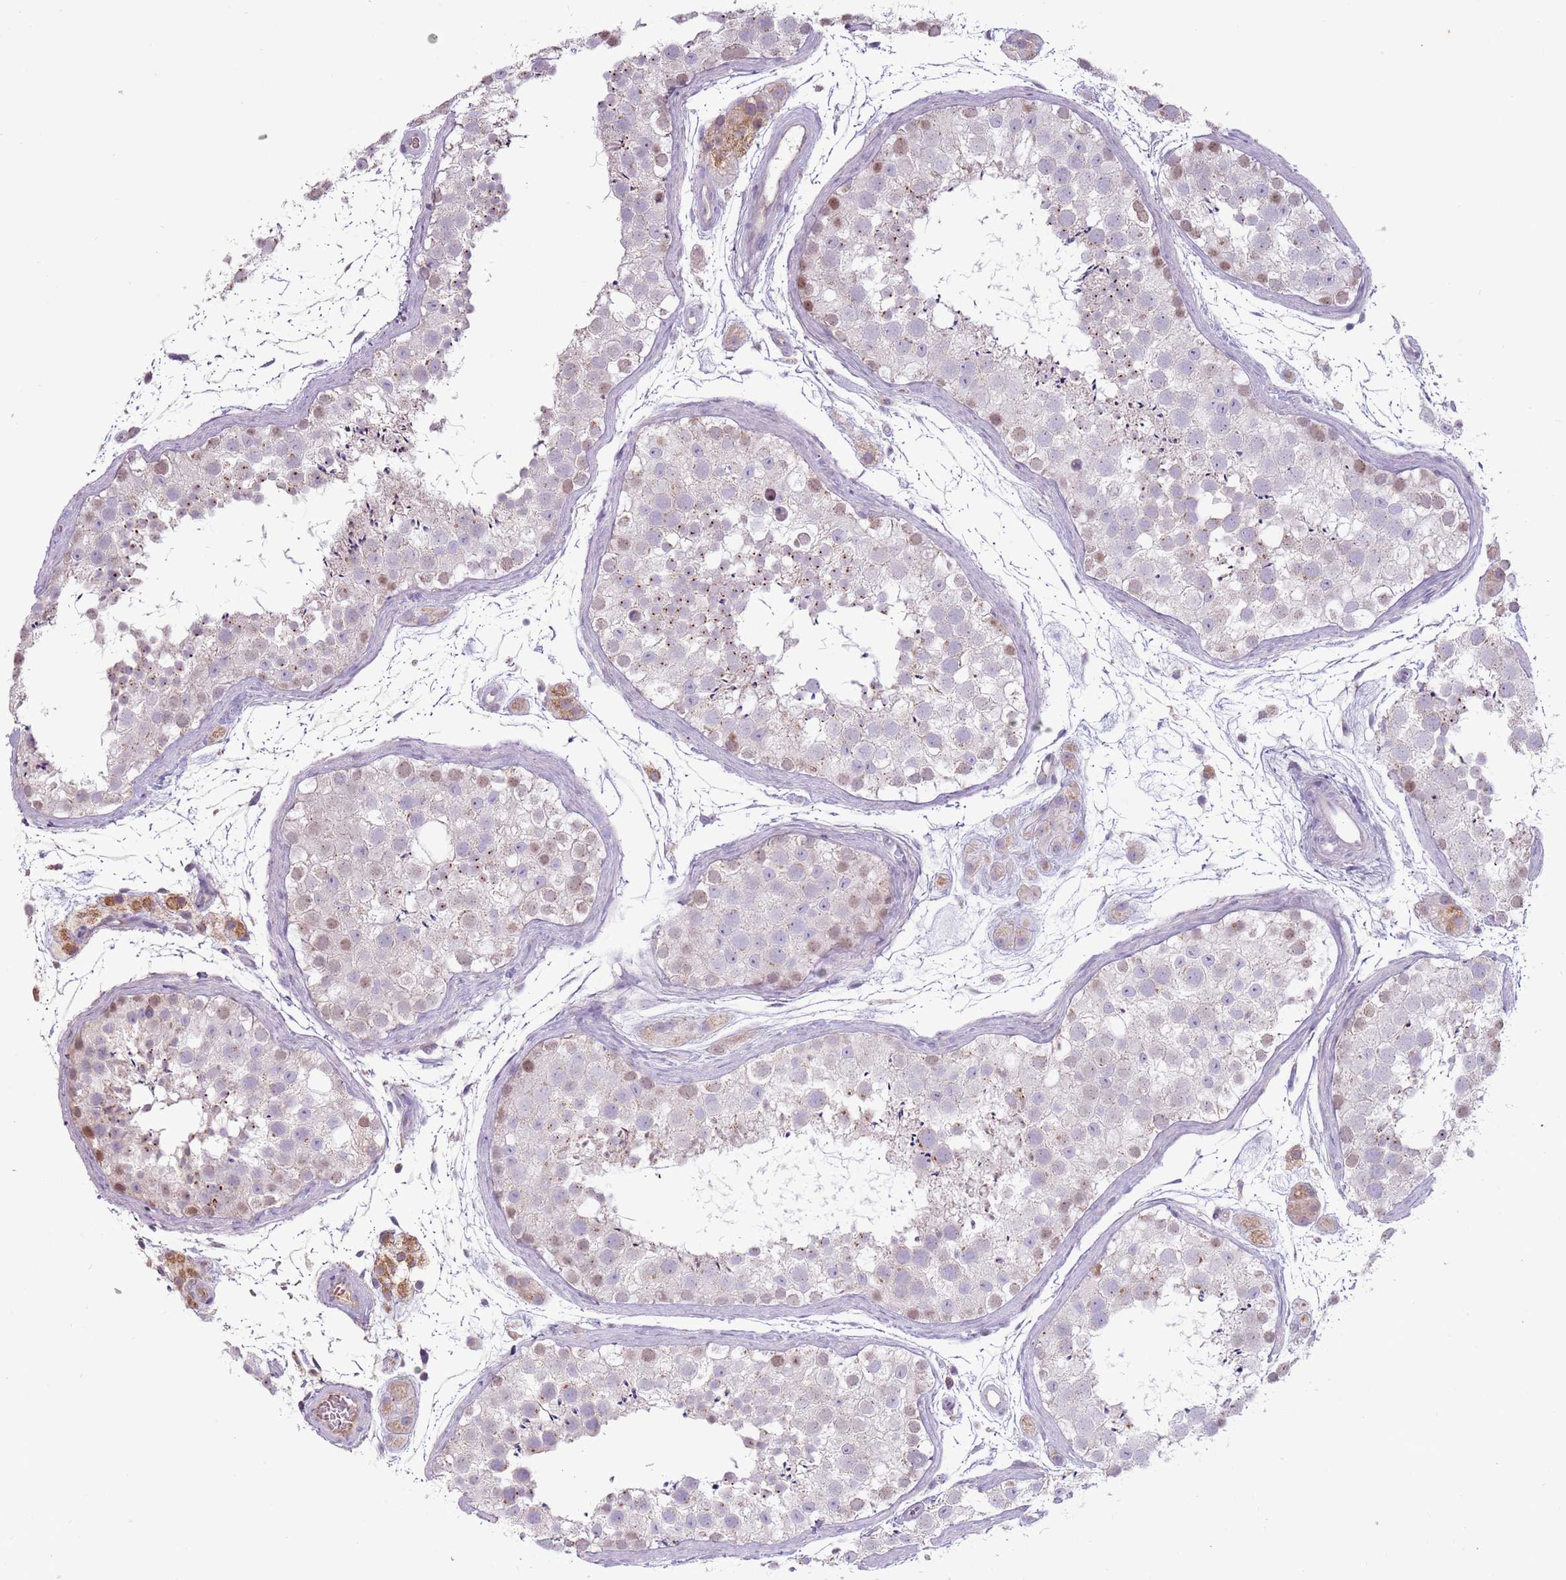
{"staining": {"intensity": "weak", "quantity": "<25%", "location": "nuclear"}, "tissue": "testis", "cell_type": "Cells in seminiferous ducts", "image_type": "normal", "snomed": [{"axis": "morphology", "description": "Normal tissue, NOS"}, {"axis": "topography", "description": "Testis"}], "caption": "The micrograph demonstrates no significant positivity in cells in seminiferous ducts of testis.", "gene": "SYS1", "patient": {"sex": "male", "age": 41}}